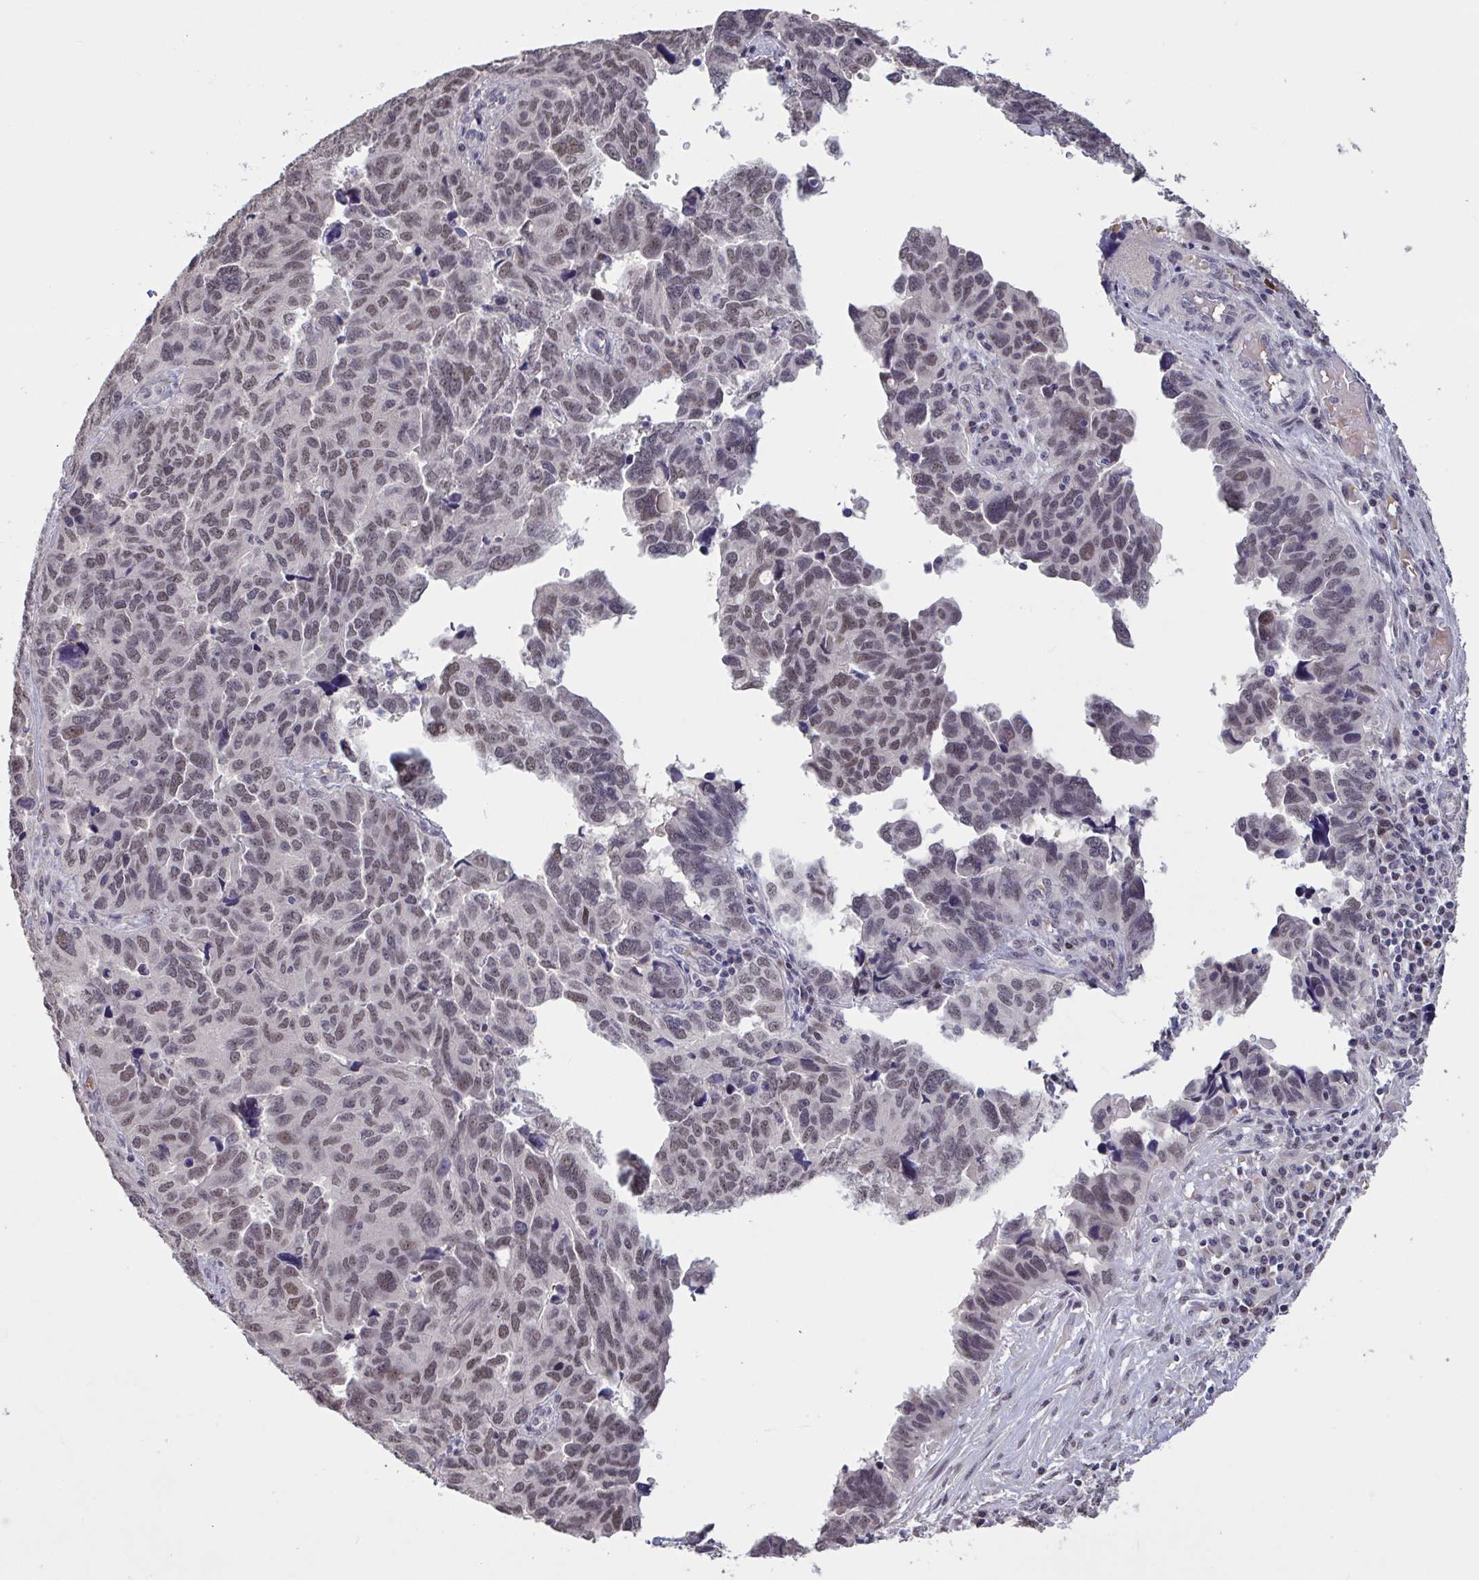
{"staining": {"intensity": "weak", "quantity": ">75%", "location": "nuclear"}, "tissue": "ovarian cancer", "cell_type": "Tumor cells", "image_type": "cancer", "snomed": [{"axis": "morphology", "description": "Cystadenocarcinoma, serous, NOS"}, {"axis": "topography", "description": "Ovary"}], "caption": "Ovarian serous cystadenocarcinoma stained for a protein (brown) reveals weak nuclear positive staining in about >75% of tumor cells.", "gene": "ZNF414", "patient": {"sex": "female", "age": 64}}